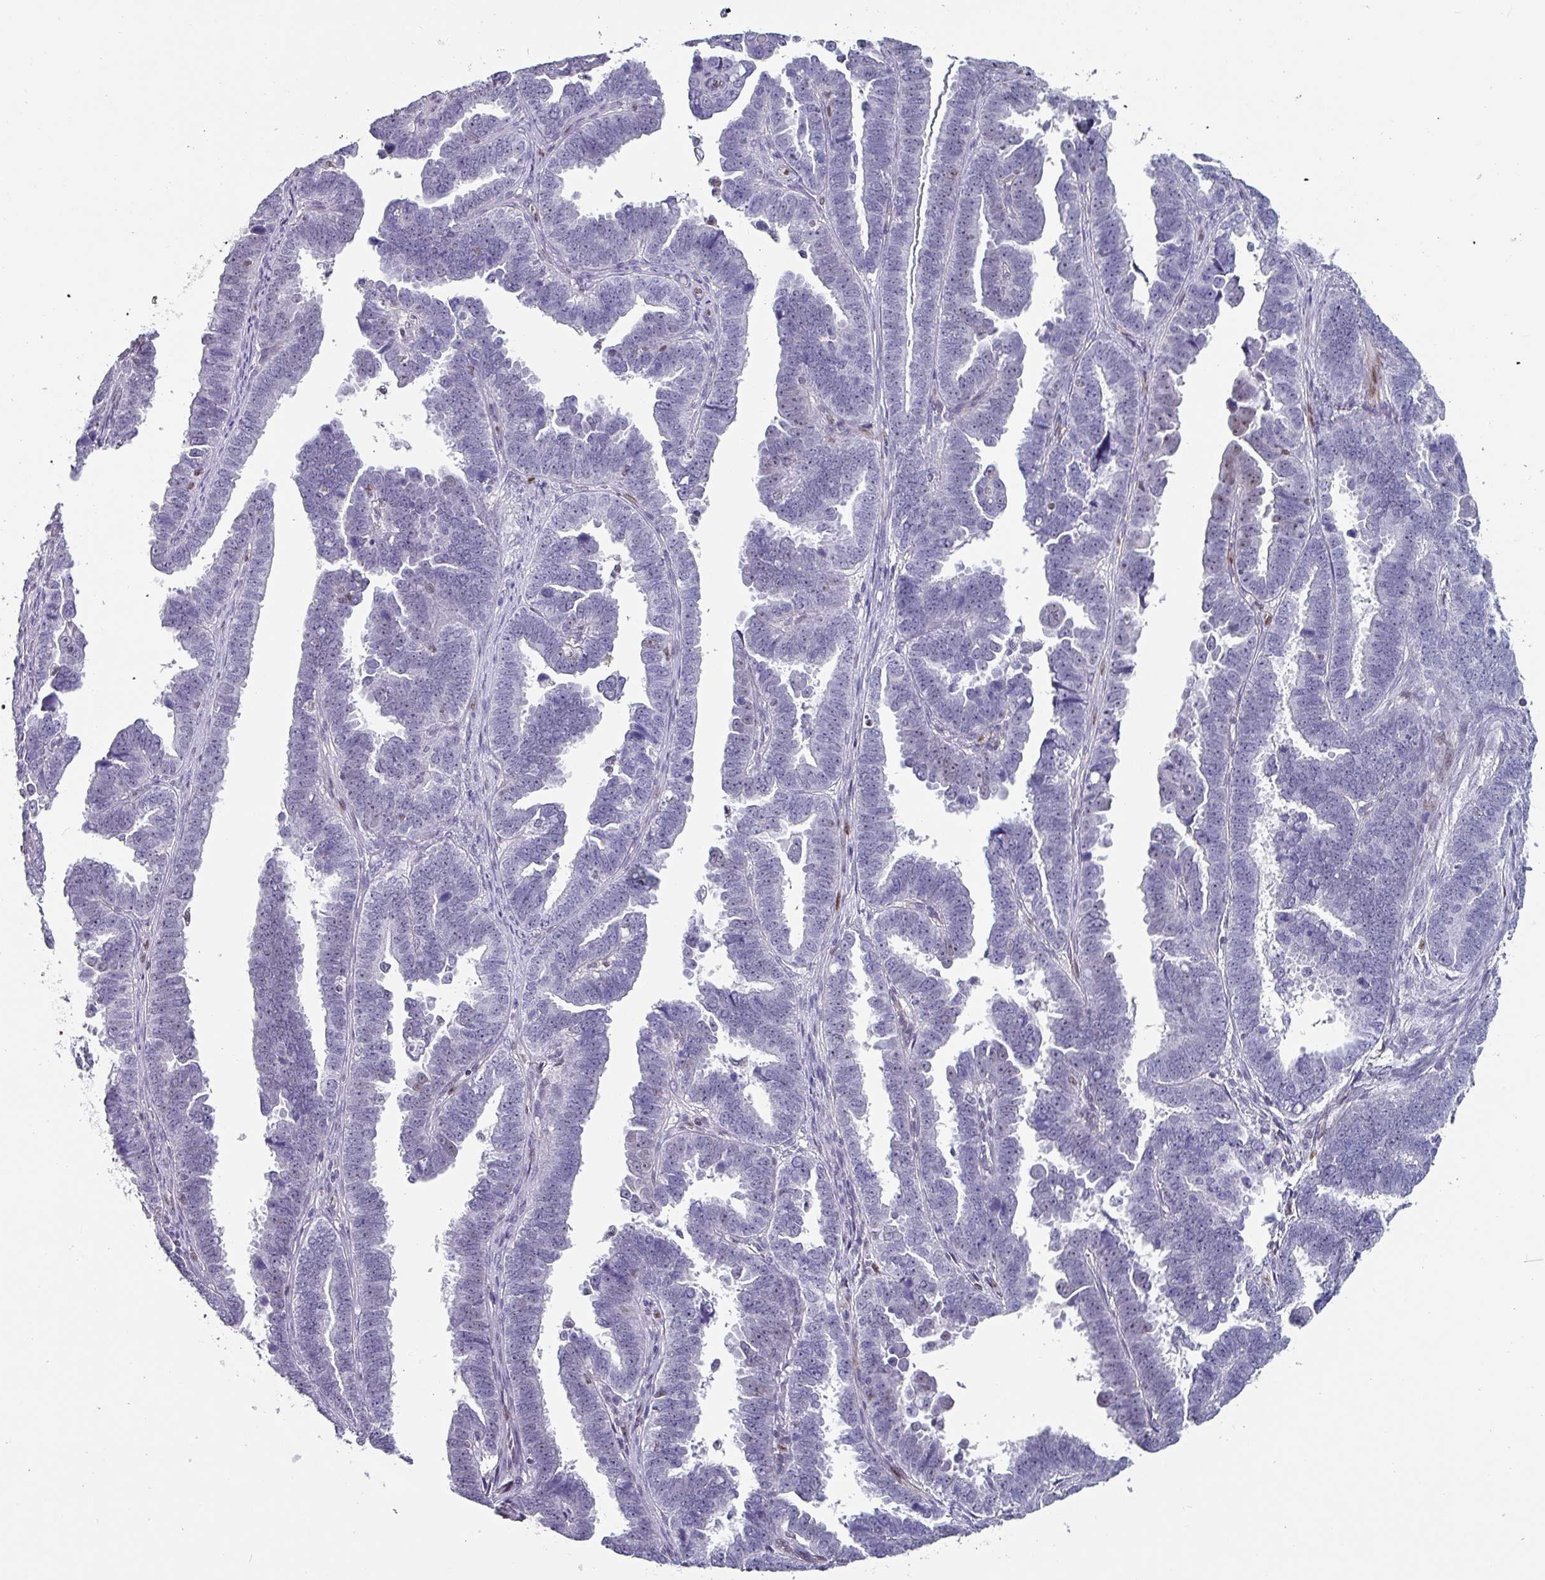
{"staining": {"intensity": "negative", "quantity": "none", "location": "none"}, "tissue": "endometrial cancer", "cell_type": "Tumor cells", "image_type": "cancer", "snomed": [{"axis": "morphology", "description": "Adenocarcinoma, NOS"}, {"axis": "topography", "description": "Endometrium"}], "caption": "This is a histopathology image of IHC staining of endometrial adenocarcinoma, which shows no expression in tumor cells. (Stains: DAB immunohistochemistry (IHC) with hematoxylin counter stain, Microscopy: brightfield microscopy at high magnification).", "gene": "ZNF816-ZNF321P", "patient": {"sex": "female", "age": 75}}